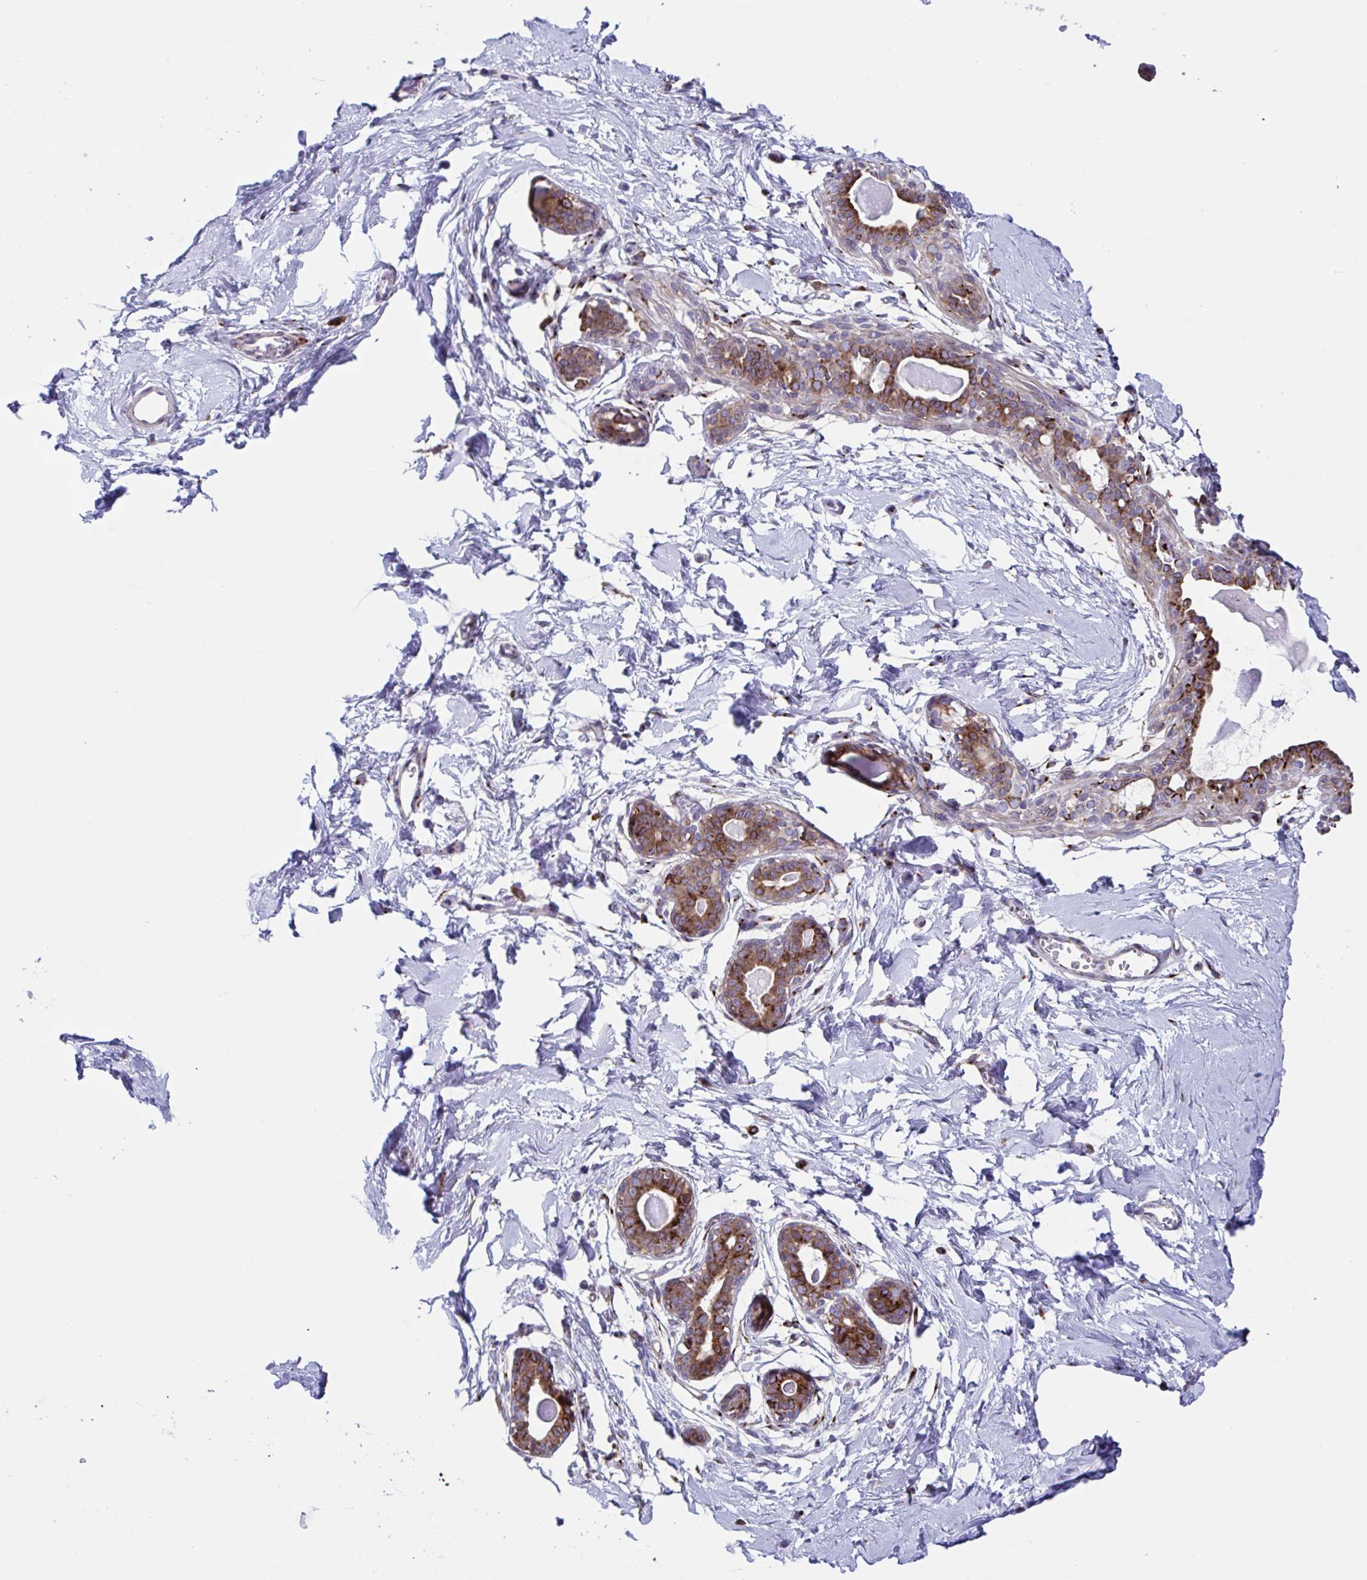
{"staining": {"intensity": "moderate", "quantity": "<25%", "location": "cytoplasmic/membranous"}, "tissue": "breast", "cell_type": "Adipocytes", "image_type": "normal", "snomed": [{"axis": "morphology", "description": "Normal tissue, NOS"}, {"axis": "topography", "description": "Breast"}], "caption": "IHC (DAB (3,3'-diaminobenzidine)) staining of normal human breast exhibits moderate cytoplasmic/membranous protein expression in approximately <25% of adipocytes. Using DAB (brown) and hematoxylin (blue) stains, captured at high magnification using brightfield microscopy.", "gene": "RFK", "patient": {"sex": "female", "age": 45}}